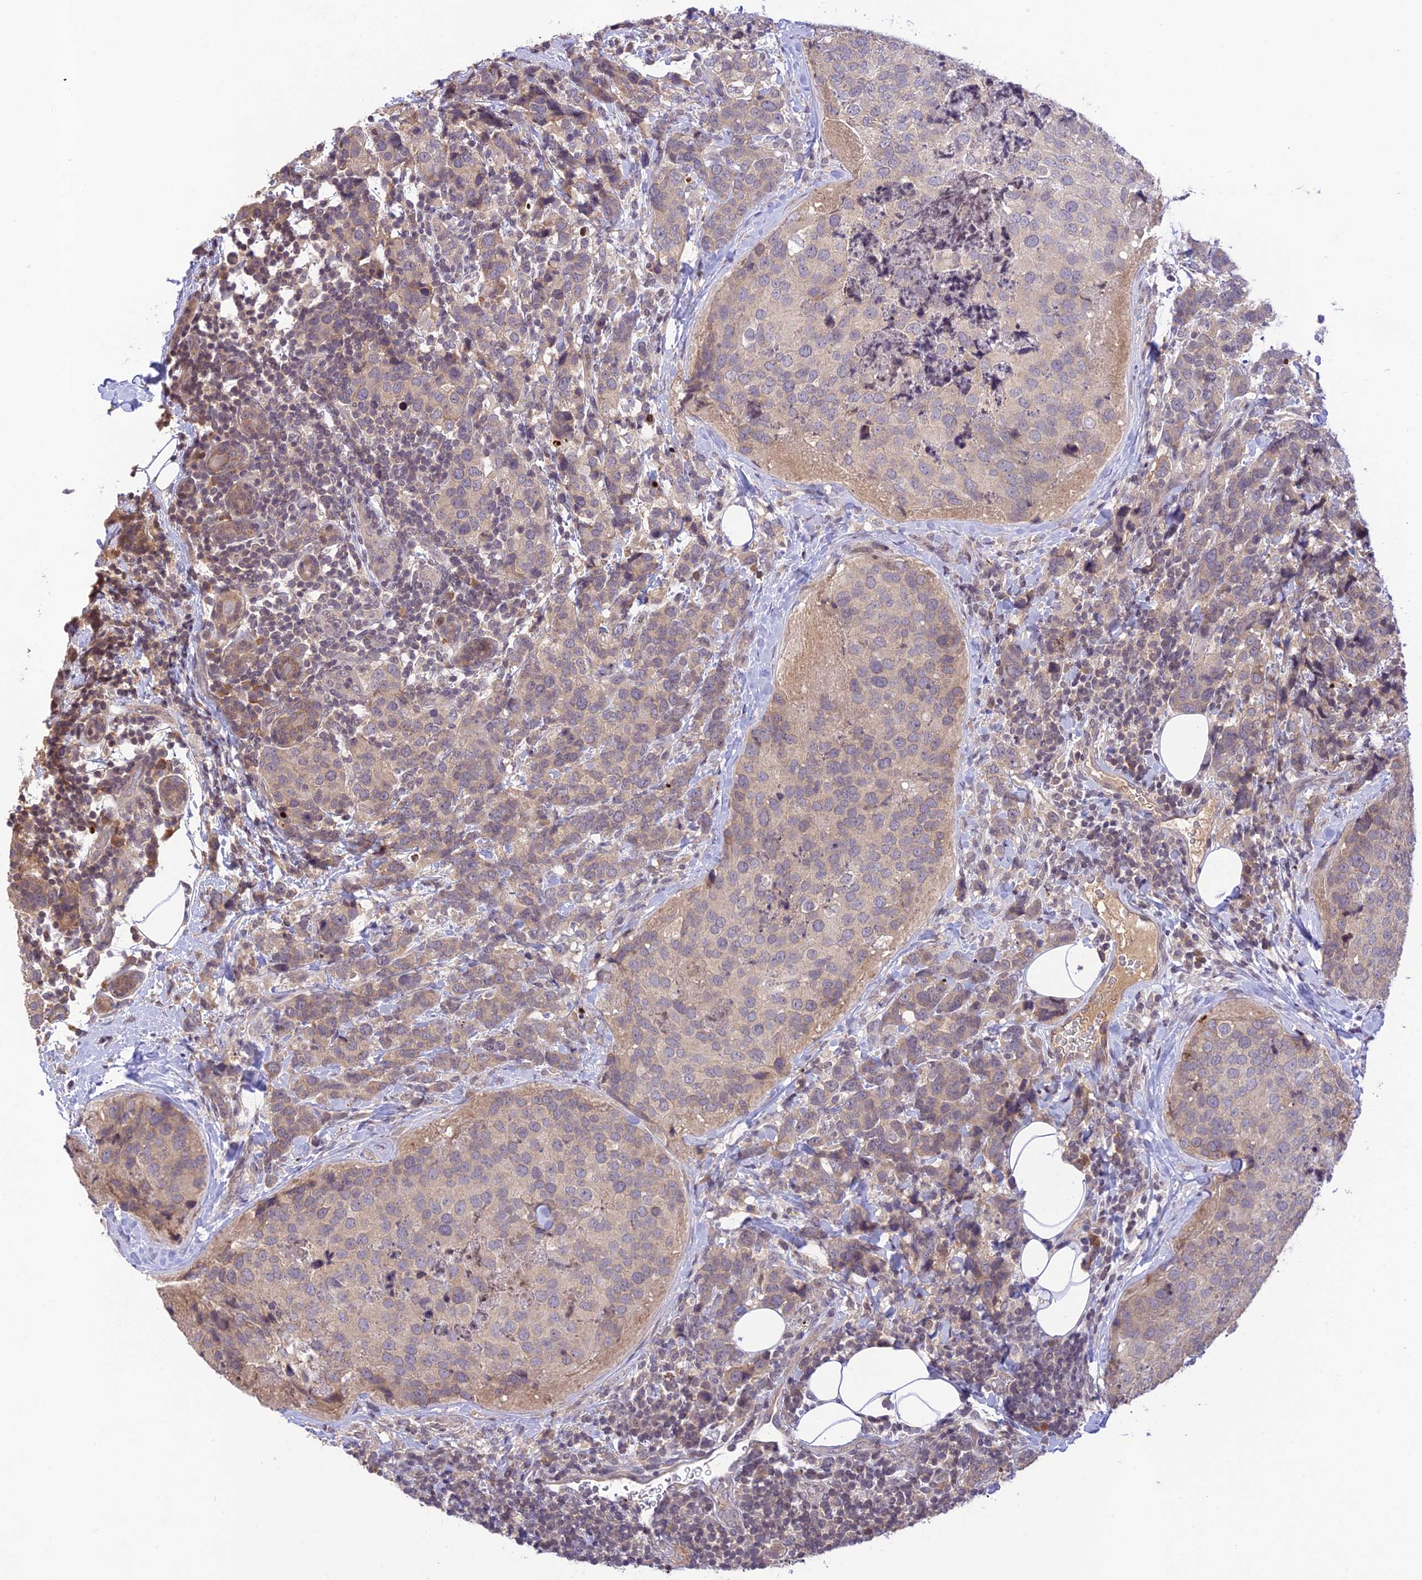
{"staining": {"intensity": "weak", "quantity": "25%-75%", "location": "cytoplasmic/membranous"}, "tissue": "breast cancer", "cell_type": "Tumor cells", "image_type": "cancer", "snomed": [{"axis": "morphology", "description": "Lobular carcinoma"}, {"axis": "topography", "description": "Breast"}], "caption": "Immunohistochemical staining of human breast cancer displays weak cytoplasmic/membranous protein positivity in about 25%-75% of tumor cells.", "gene": "TEKT1", "patient": {"sex": "female", "age": 59}}